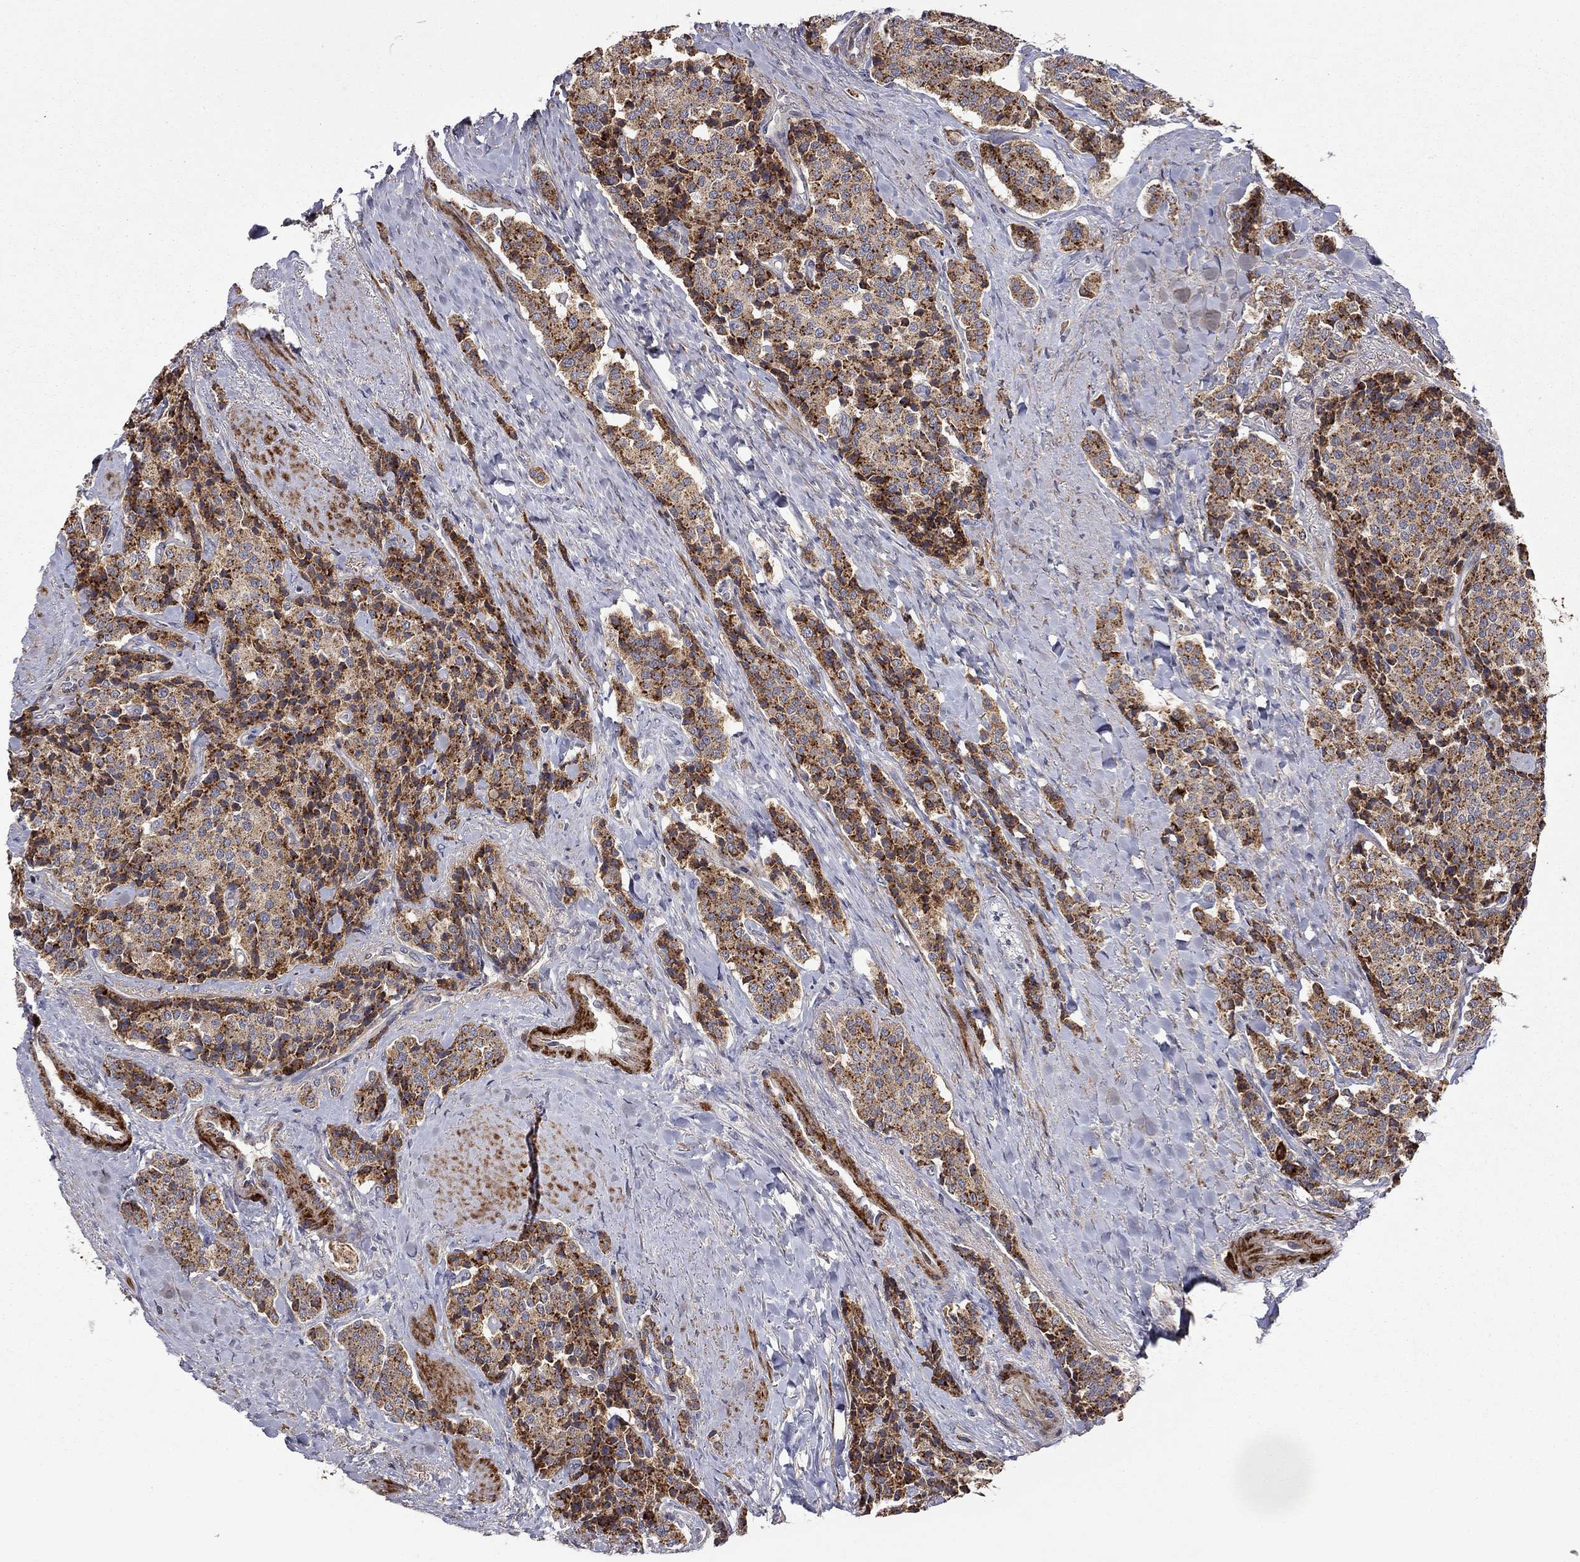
{"staining": {"intensity": "strong", "quantity": "<25%", "location": "cytoplasmic/membranous"}, "tissue": "carcinoid", "cell_type": "Tumor cells", "image_type": "cancer", "snomed": [{"axis": "morphology", "description": "Carcinoid, malignant, NOS"}, {"axis": "topography", "description": "Small intestine"}], "caption": "Carcinoid (malignant) stained for a protein exhibits strong cytoplasmic/membranous positivity in tumor cells. The staining is performed using DAB (3,3'-diaminobenzidine) brown chromogen to label protein expression. The nuclei are counter-stained blue using hematoxylin.", "gene": "IDS", "patient": {"sex": "female", "age": 58}}